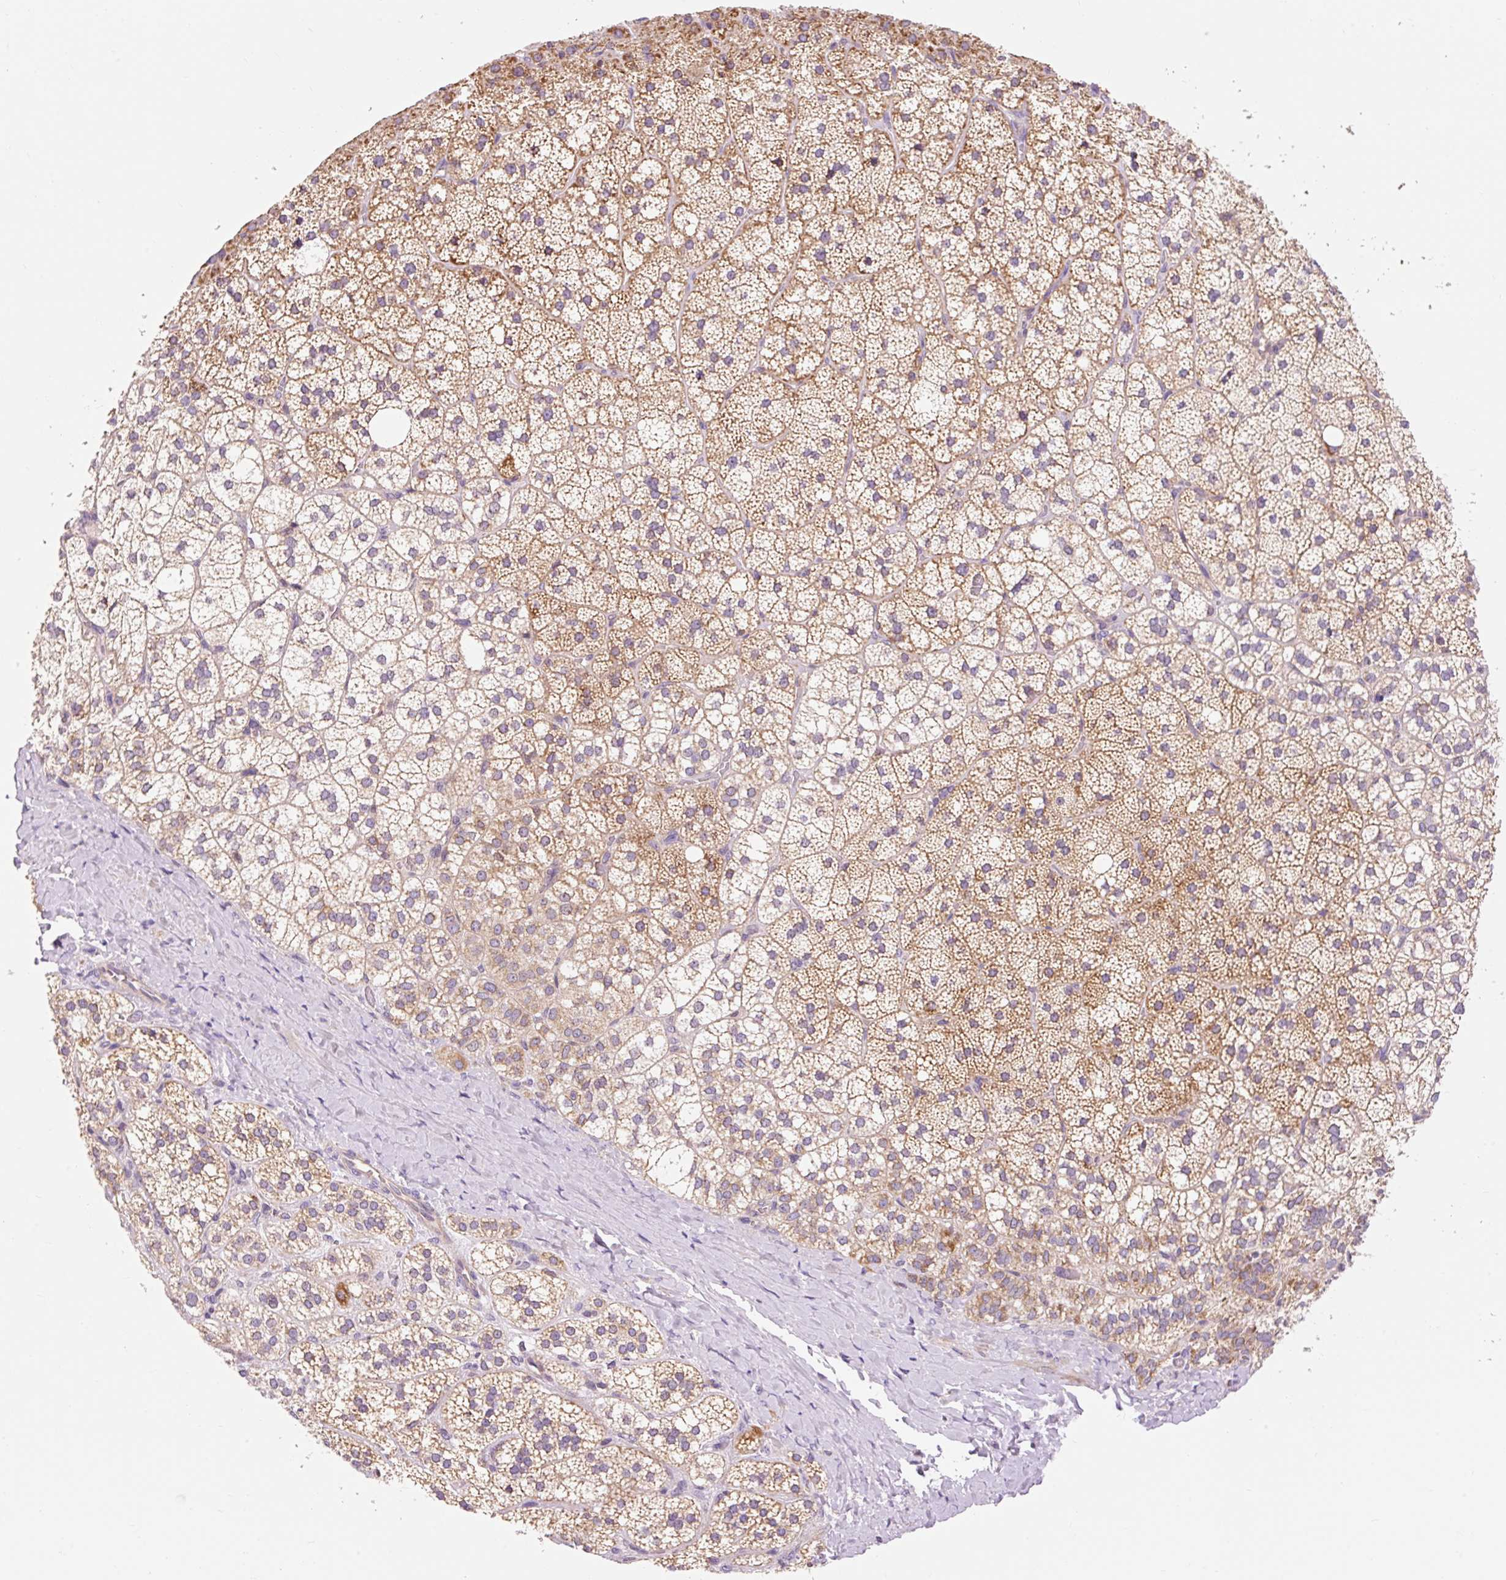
{"staining": {"intensity": "moderate", "quantity": ">75%", "location": "cytoplasmic/membranous"}, "tissue": "adrenal gland", "cell_type": "Glandular cells", "image_type": "normal", "snomed": [{"axis": "morphology", "description": "Normal tissue, NOS"}, {"axis": "topography", "description": "Adrenal gland"}], "caption": "DAB (3,3'-diaminobenzidine) immunohistochemical staining of unremarkable human adrenal gland shows moderate cytoplasmic/membranous protein expression in approximately >75% of glandular cells.", "gene": "IMMT", "patient": {"sex": "male", "age": 53}}